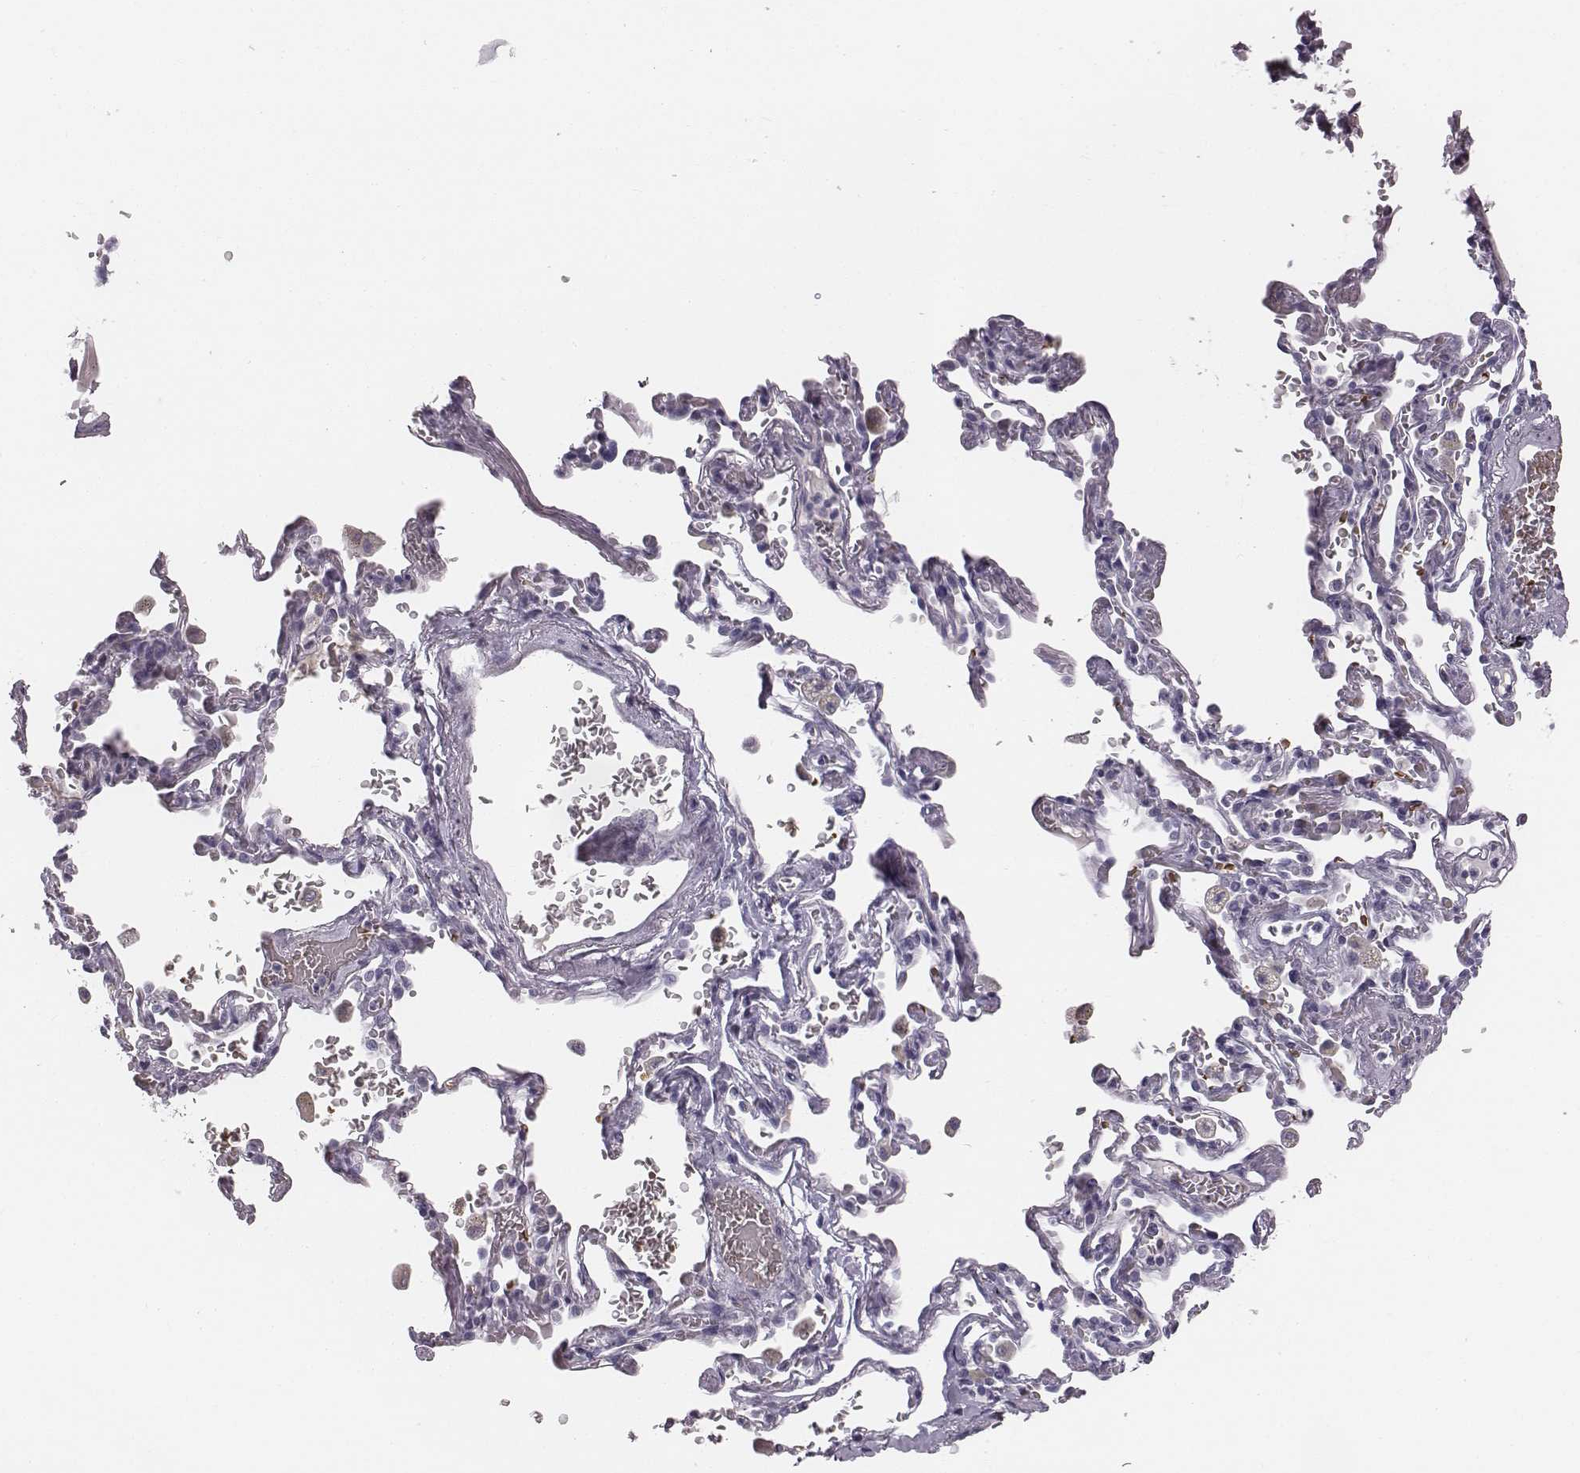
{"staining": {"intensity": "negative", "quantity": "none", "location": "none"}, "tissue": "soft tissue", "cell_type": "Fibroblasts", "image_type": "normal", "snomed": [{"axis": "morphology", "description": "Normal tissue, NOS"}, {"axis": "topography", "description": "Cartilage tissue"}, {"axis": "topography", "description": "Bronchus"}, {"axis": "topography", "description": "Peripheral nerve tissue"}], "caption": "The image reveals no staining of fibroblasts in benign soft tissue.", "gene": "HBZ", "patient": {"sex": "male", "age": 67}}